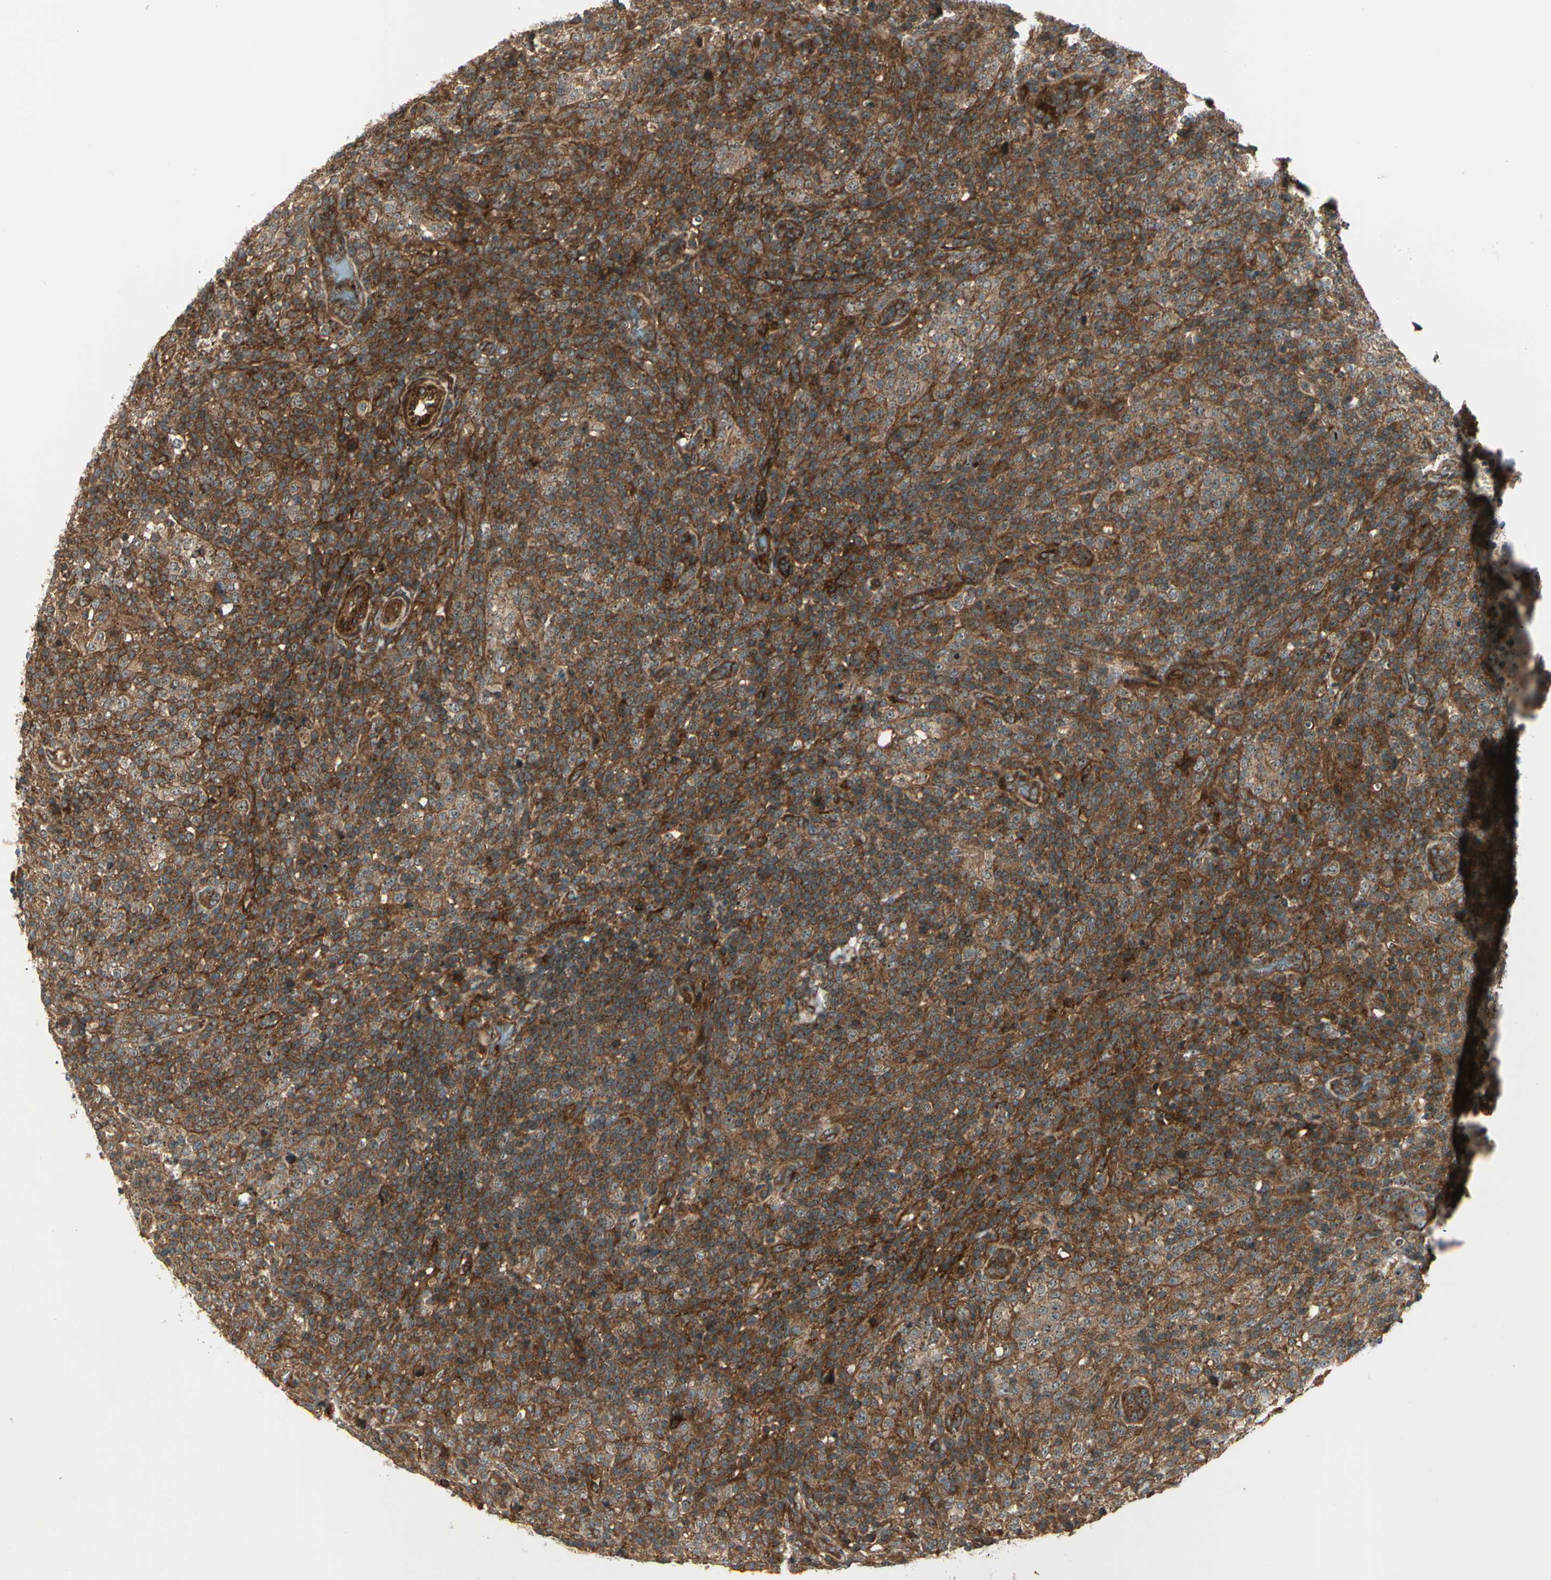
{"staining": {"intensity": "strong", "quantity": ">75%", "location": "cytoplasmic/membranous"}, "tissue": "lymphoma", "cell_type": "Tumor cells", "image_type": "cancer", "snomed": [{"axis": "morphology", "description": "Malignant lymphoma, non-Hodgkin's type, High grade"}, {"axis": "topography", "description": "Lymph node"}], "caption": "Immunohistochemistry (IHC) photomicrograph of neoplastic tissue: human high-grade malignant lymphoma, non-Hodgkin's type stained using IHC reveals high levels of strong protein expression localized specifically in the cytoplasmic/membranous of tumor cells, appearing as a cytoplasmic/membranous brown color.", "gene": "FKBP15", "patient": {"sex": "female", "age": 76}}